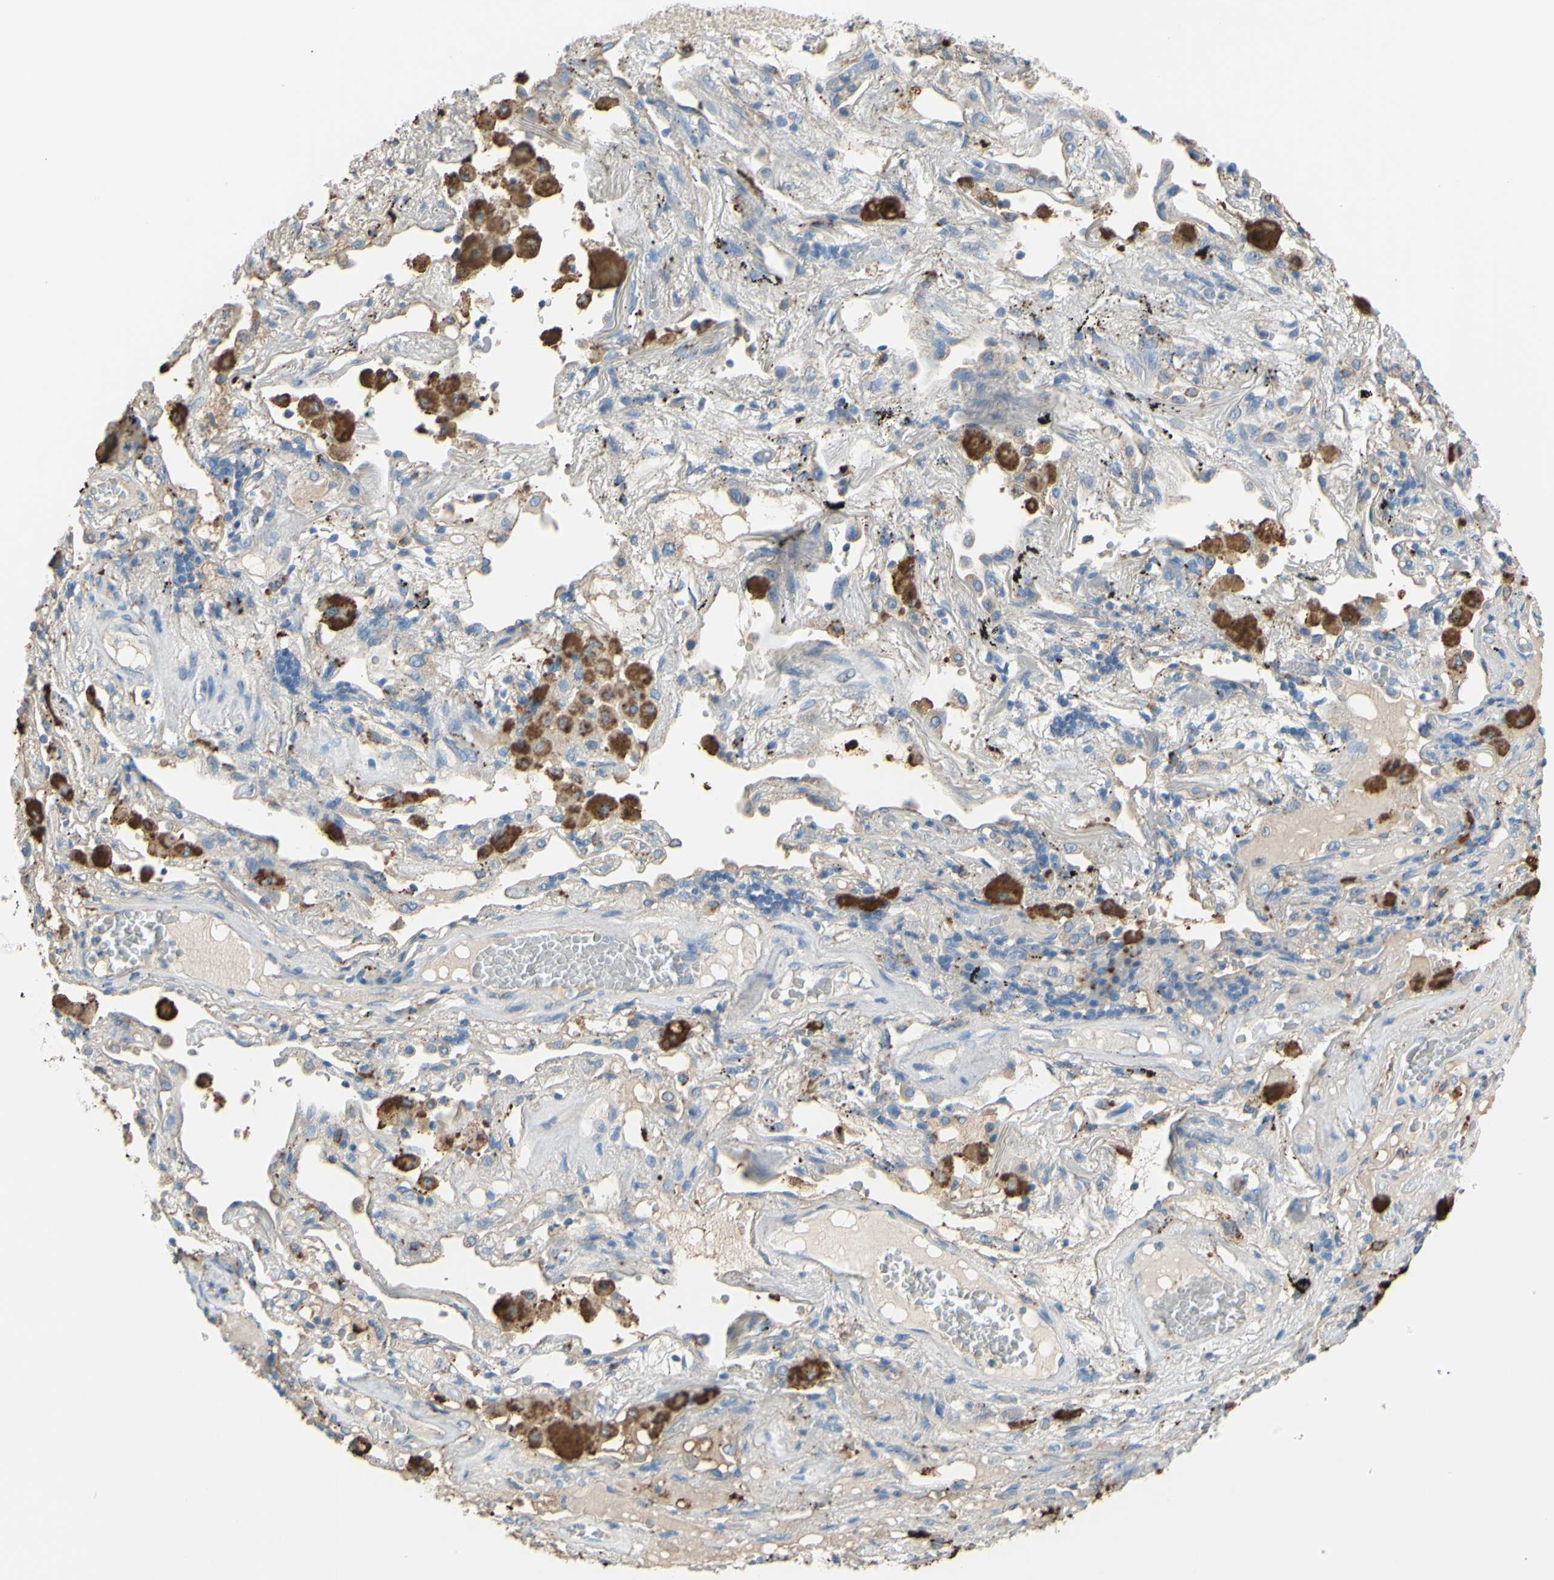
{"staining": {"intensity": "negative", "quantity": "none", "location": "none"}, "tissue": "lung cancer", "cell_type": "Tumor cells", "image_type": "cancer", "snomed": [{"axis": "morphology", "description": "Squamous cell carcinoma, NOS"}, {"axis": "topography", "description": "Lung"}], "caption": "There is no significant expression in tumor cells of lung cancer. The staining was performed using DAB to visualize the protein expression in brown, while the nuclei were stained in blue with hematoxylin (Magnification: 20x).", "gene": "CTSD", "patient": {"sex": "male", "age": 57}}